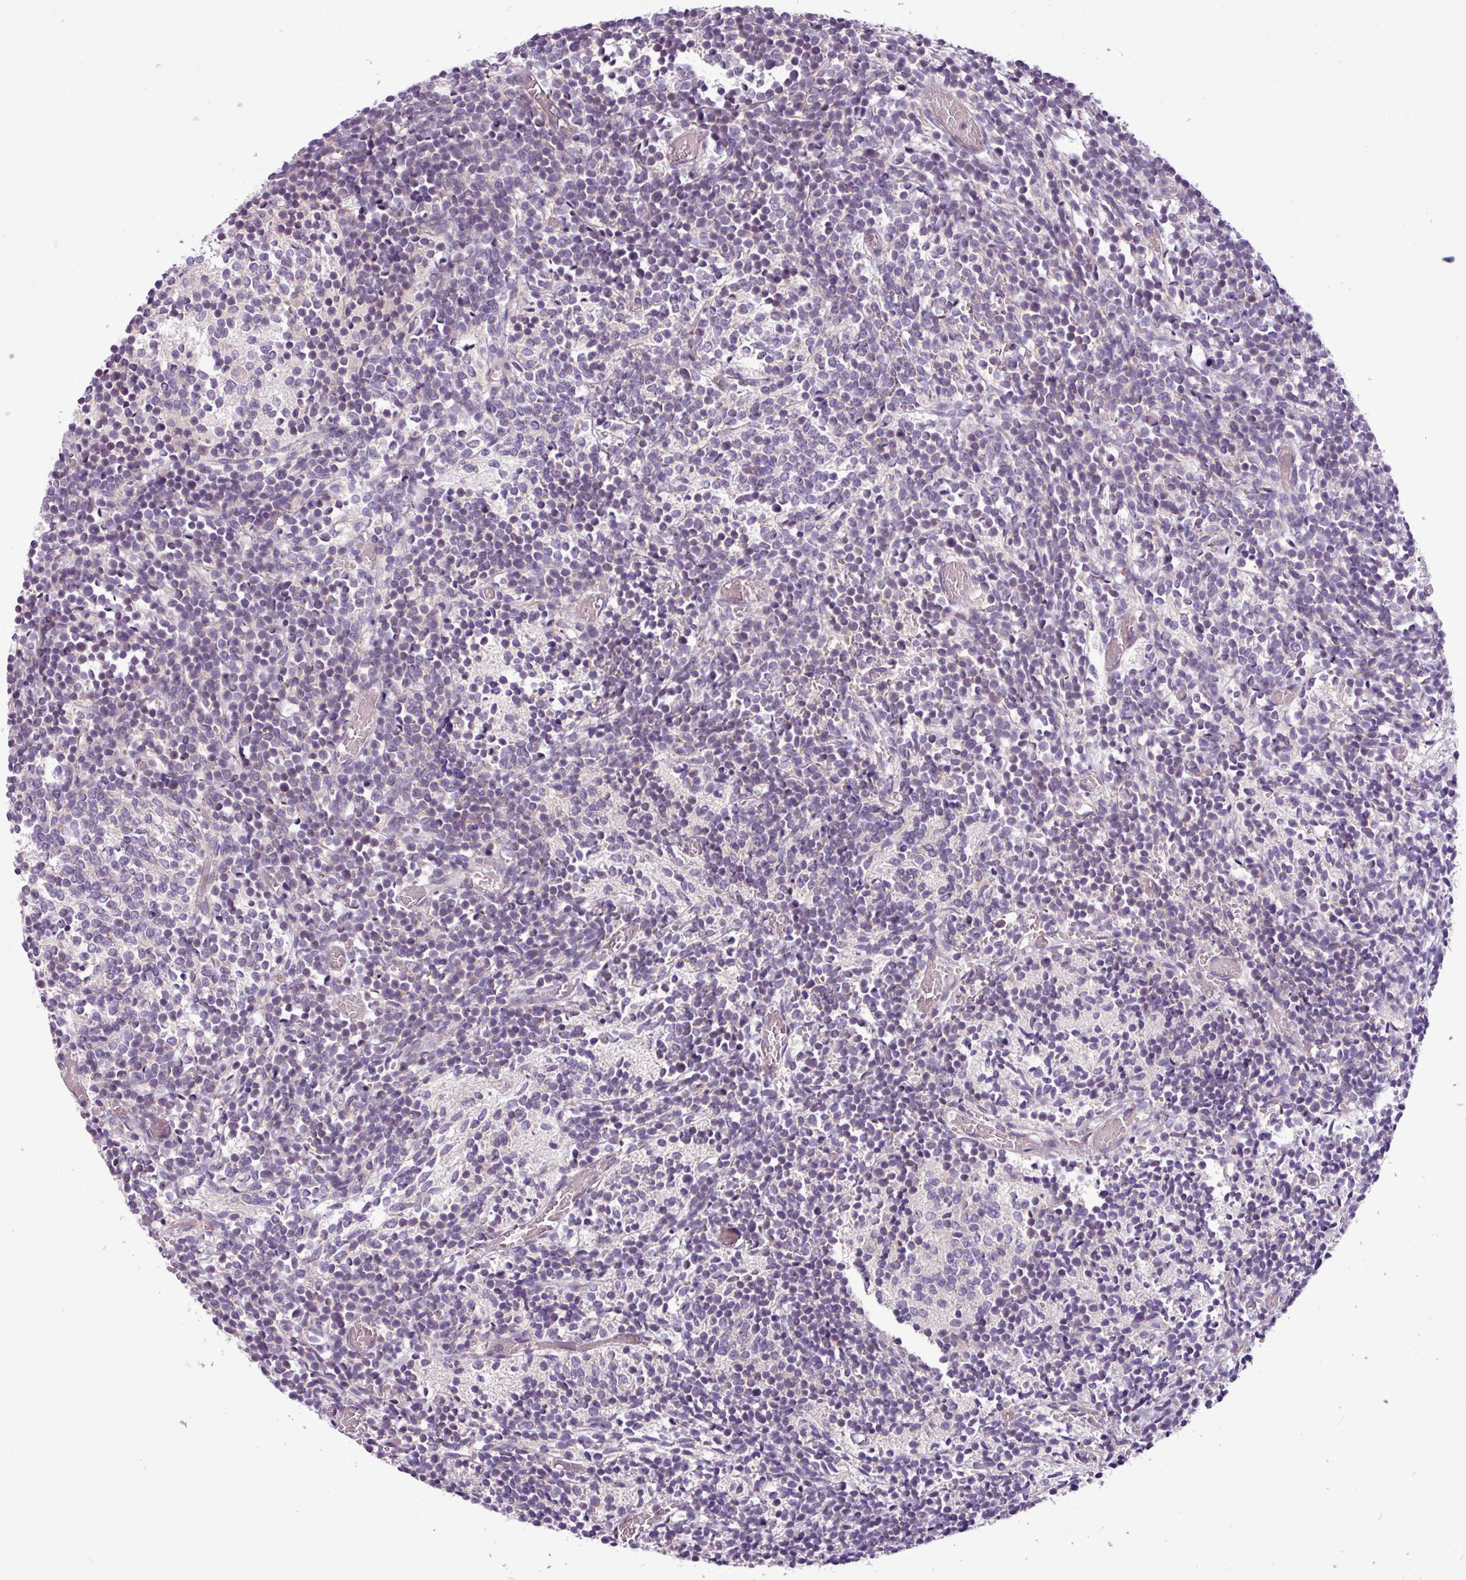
{"staining": {"intensity": "negative", "quantity": "none", "location": "none"}, "tissue": "glioma", "cell_type": "Tumor cells", "image_type": "cancer", "snomed": [{"axis": "morphology", "description": "Glioma, malignant, Low grade"}, {"axis": "topography", "description": "Brain"}], "caption": "Micrograph shows no protein staining in tumor cells of low-grade glioma (malignant) tissue. (DAB (3,3'-diaminobenzidine) immunohistochemistry, high magnification).", "gene": "MROH2A", "patient": {"sex": "female", "age": 1}}